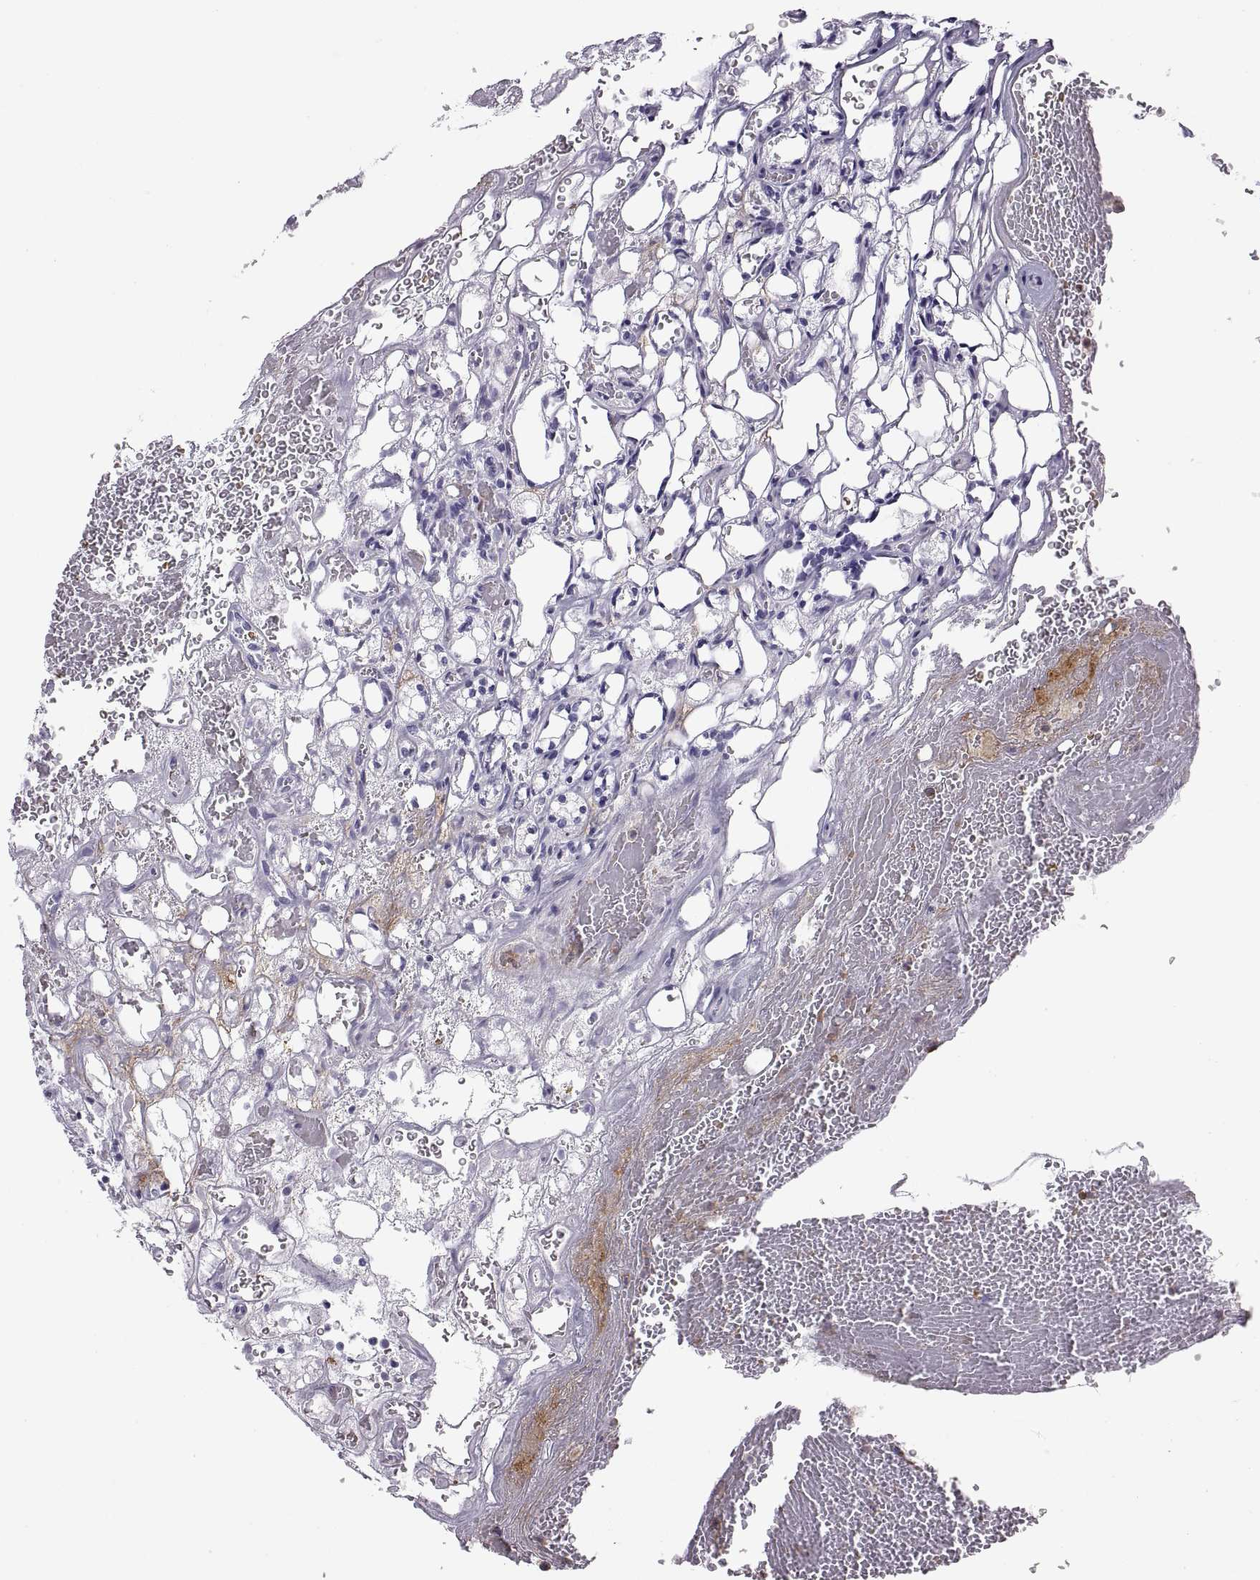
{"staining": {"intensity": "negative", "quantity": "none", "location": "none"}, "tissue": "renal cancer", "cell_type": "Tumor cells", "image_type": "cancer", "snomed": [{"axis": "morphology", "description": "Adenocarcinoma, NOS"}, {"axis": "topography", "description": "Kidney"}], "caption": "IHC of renal cancer (adenocarcinoma) displays no positivity in tumor cells.", "gene": "SPATA32", "patient": {"sex": "female", "age": 69}}